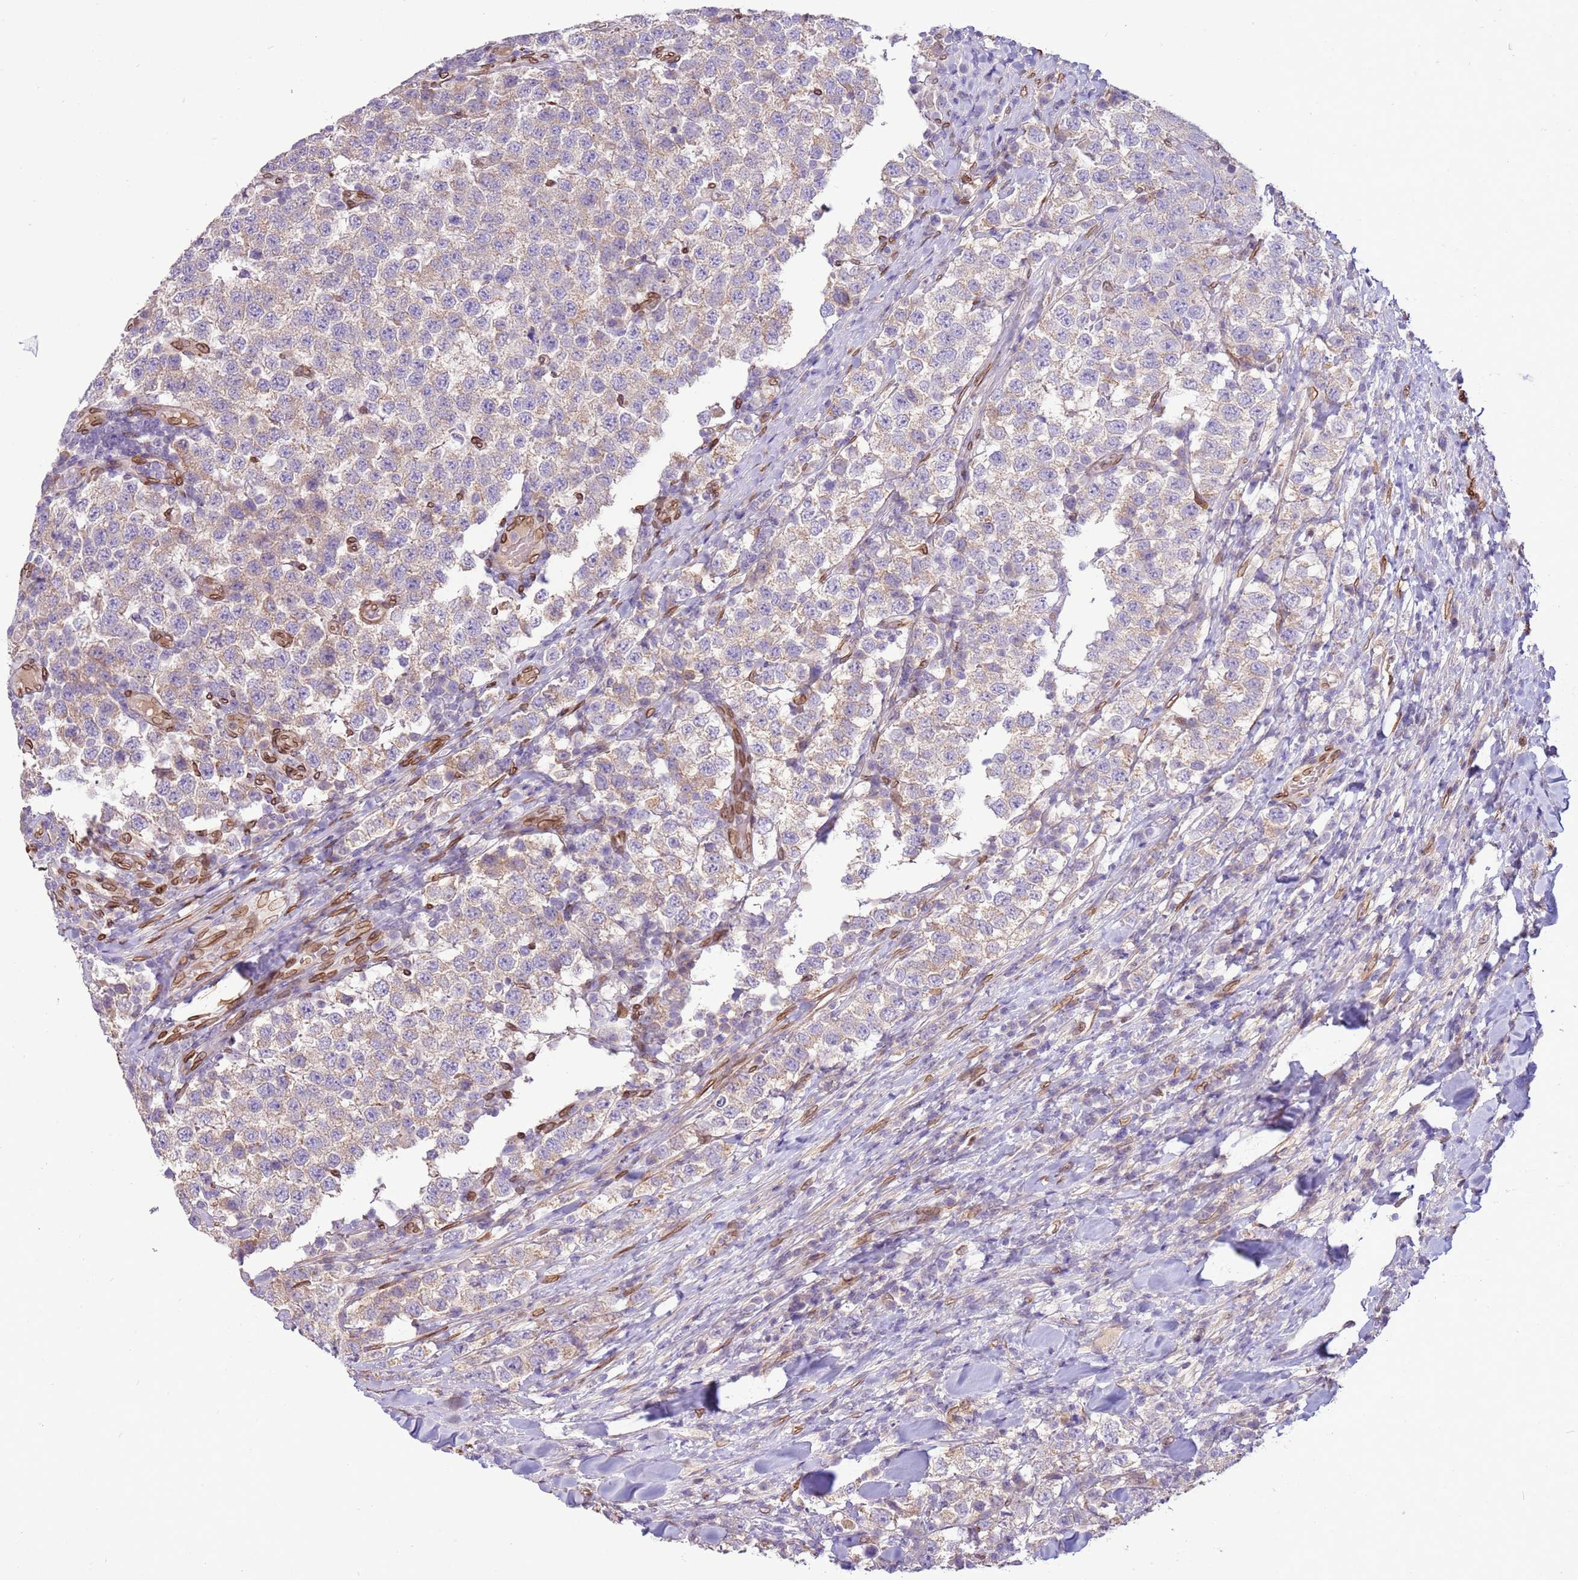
{"staining": {"intensity": "negative", "quantity": "none", "location": "none"}, "tissue": "testis cancer", "cell_type": "Tumor cells", "image_type": "cancer", "snomed": [{"axis": "morphology", "description": "Seminoma, NOS"}, {"axis": "topography", "description": "Testis"}], "caption": "Immunohistochemical staining of seminoma (testis) reveals no significant positivity in tumor cells. (DAB (3,3'-diaminobenzidine) immunohistochemistry visualized using brightfield microscopy, high magnification).", "gene": "TMEM47", "patient": {"sex": "male", "age": 34}}